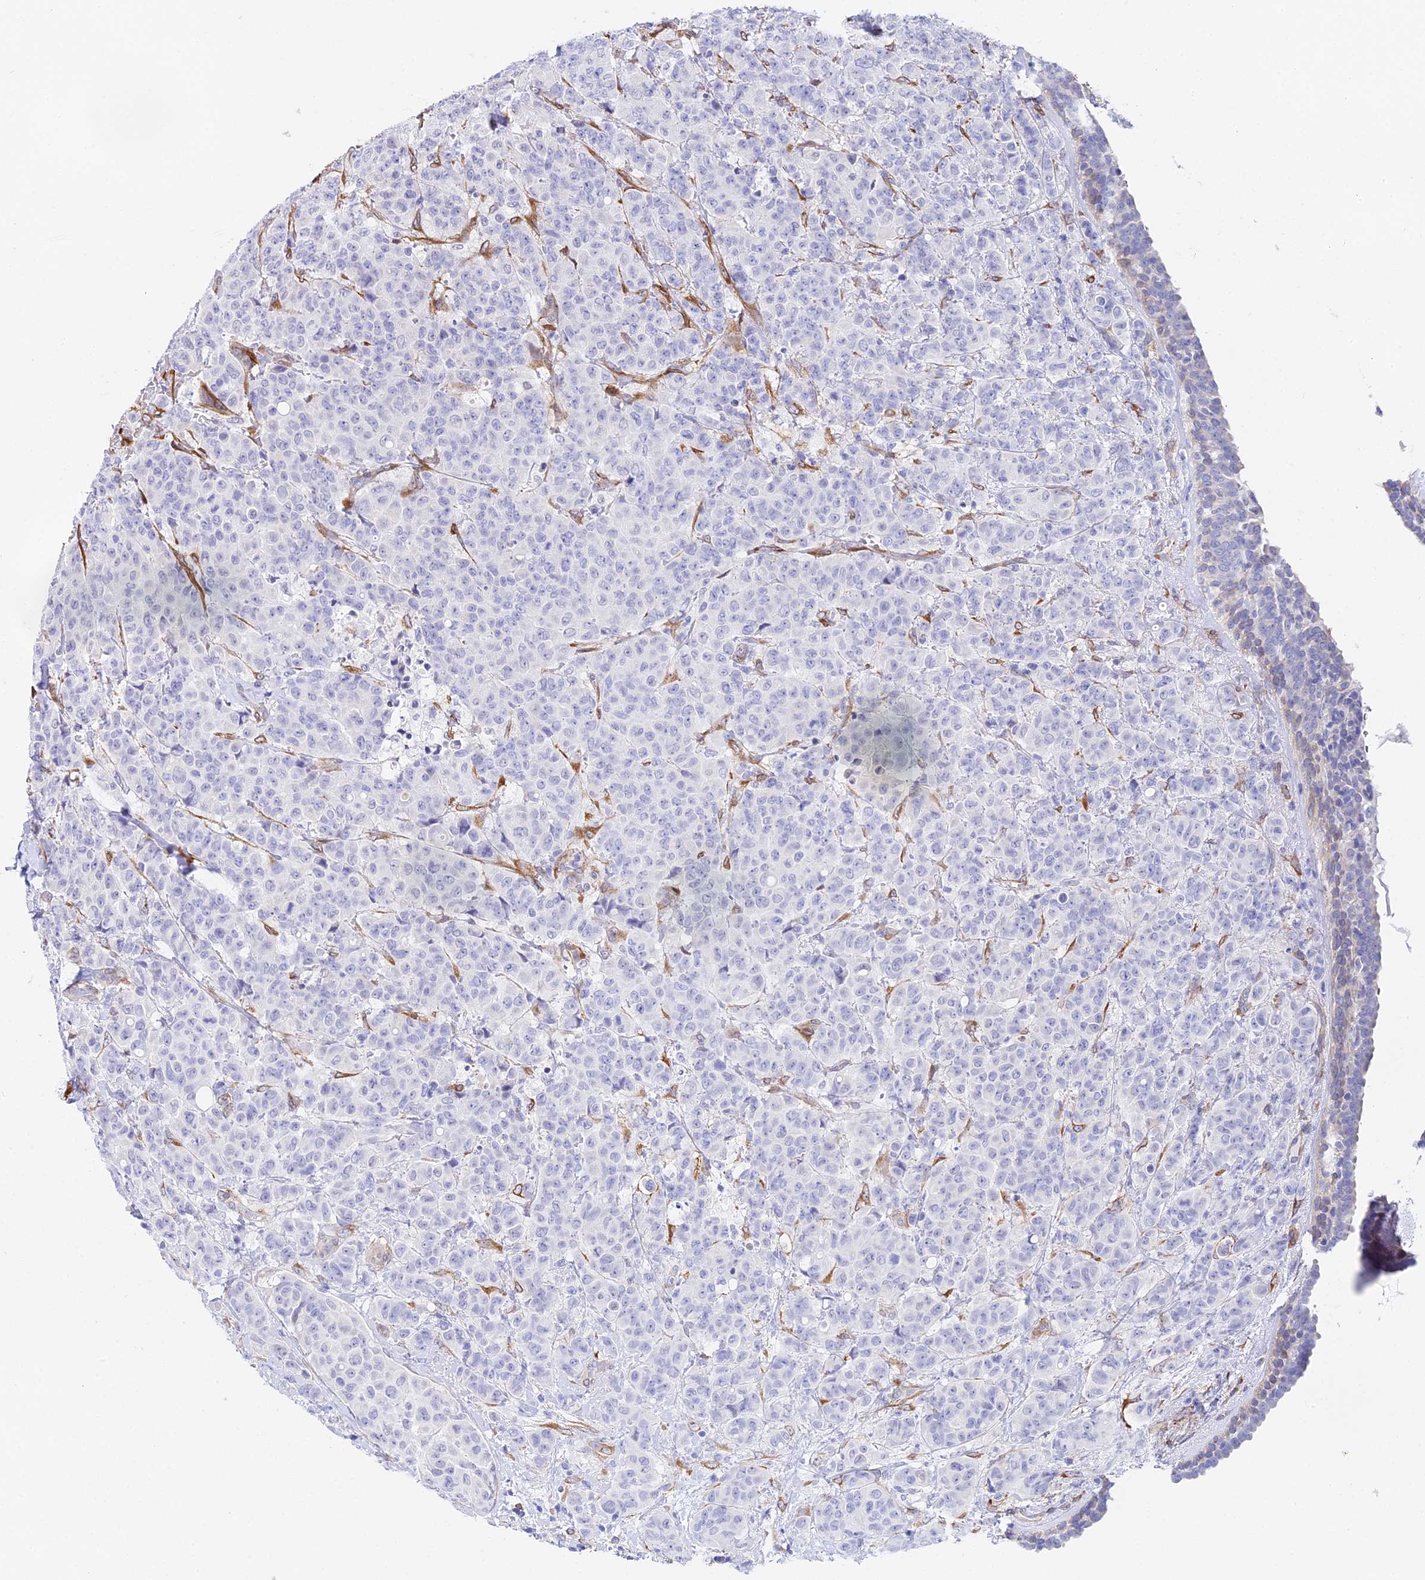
{"staining": {"intensity": "negative", "quantity": "none", "location": "none"}, "tissue": "breast cancer", "cell_type": "Tumor cells", "image_type": "cancer", "snomed": [{"axis": "morphology", "description": "Duct carcinoma"}, {"axis": "topography", "description": "Breast"}], "caption": "Breast invasive ductal carcinoma stained for a protein using immunohistochemistry shows no positivity tumor cells.", "gene": "MXRA7", "patient": {"sex": "female", "age": 40}}